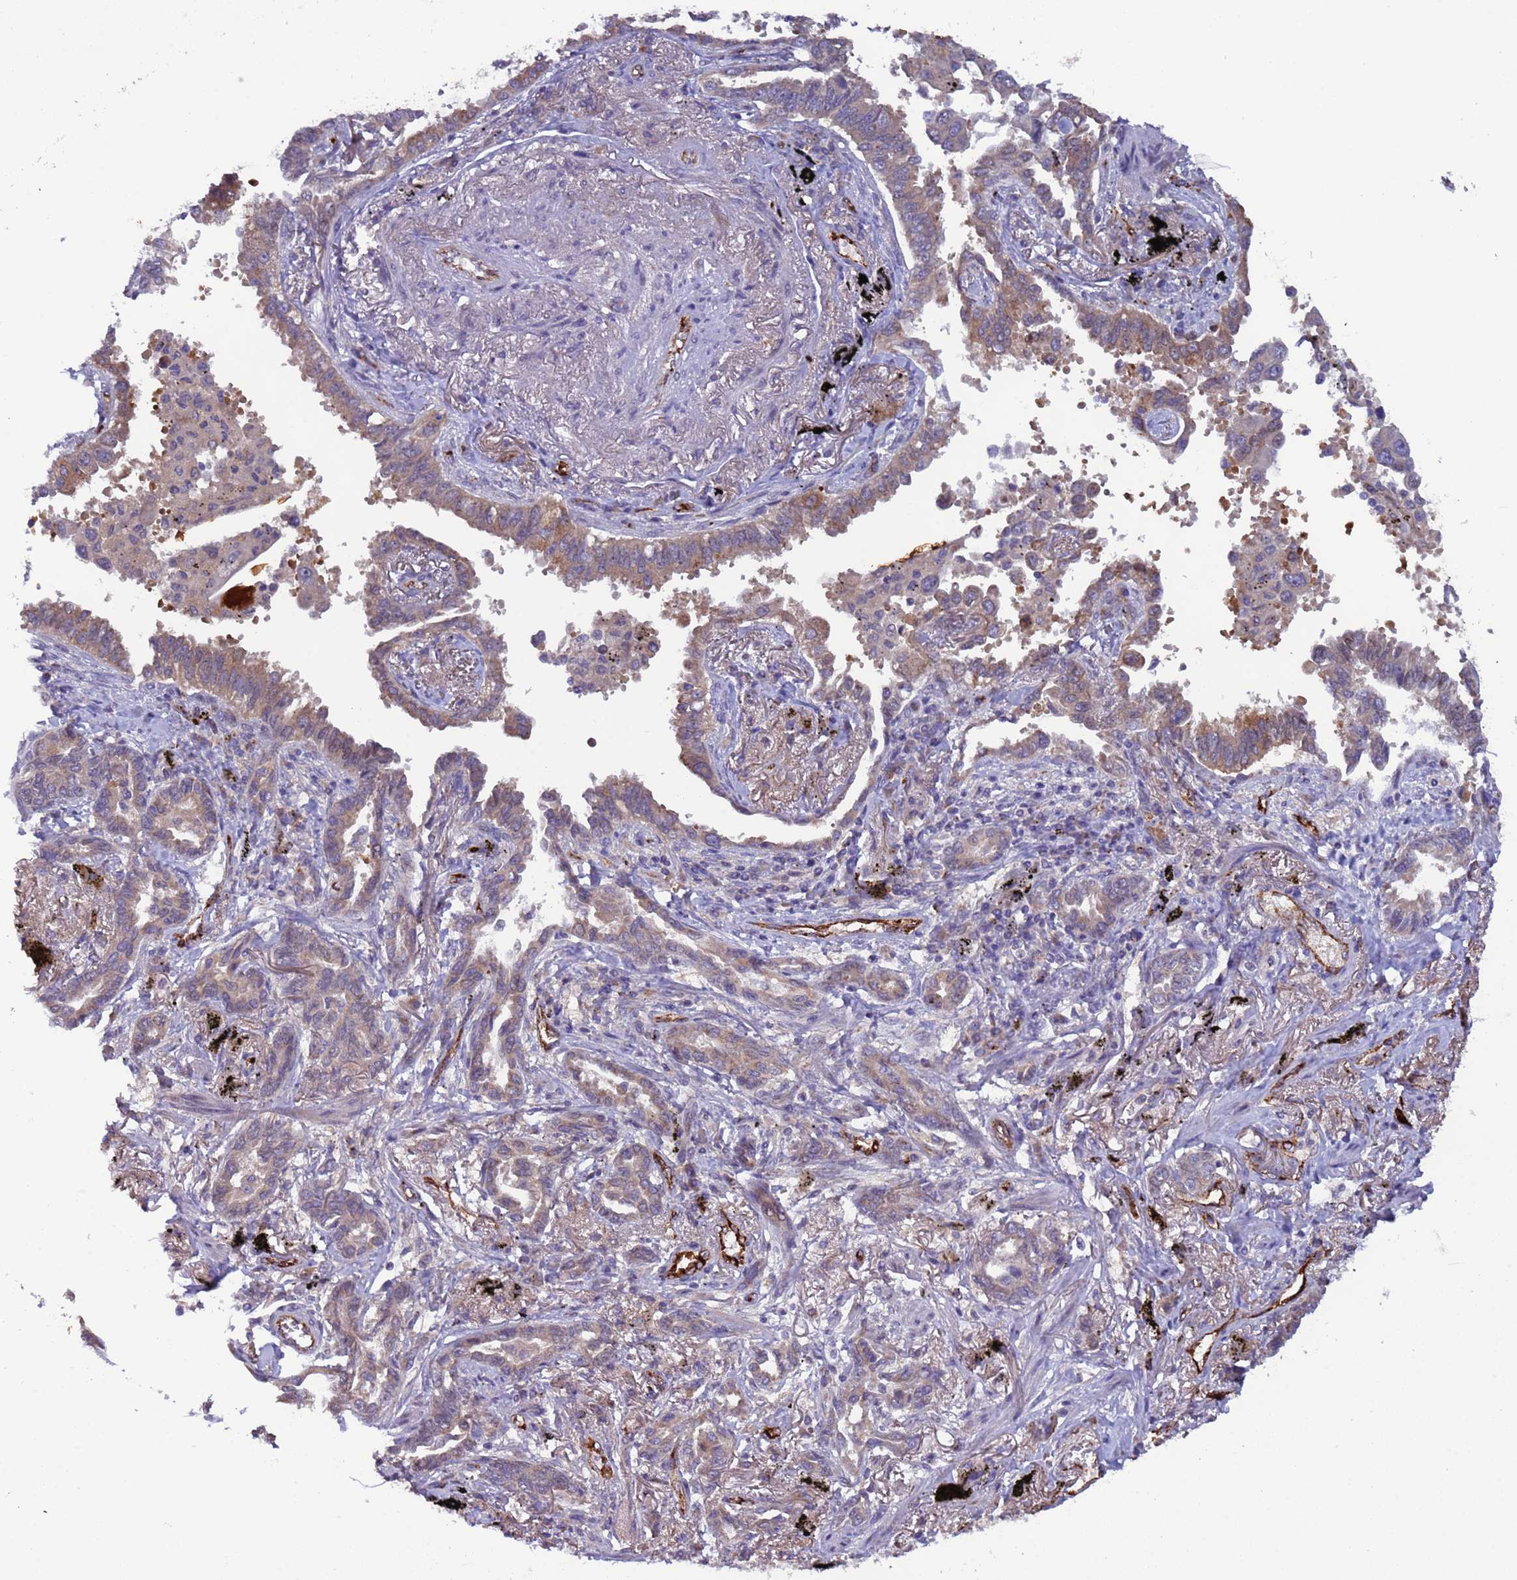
{"staining": {"intensity": "moderate", "quantity": "25%-75%", "location": "cytoplasmic/membranous"}, "tissue": "lung cancer", "cell_type": "Tumor cells", "image_type": "cancer", "snomed": [{"axis": "morphology", "description": "Adenocarcinoma, NOS"}, {"axis": "topography", "description": "Lung"}], "caption": "Brown immunohistochemical staining in human lung cancer (adenocarcinoma) shows moderate cytoplasmic/membranous staining in approximately 25%-75% of tumor cells. (DAB IHC, brown staining for protein, blue staining for nuclei).", "gene": "ZNF248", "patient": {"sex": "male", "age": 67}}